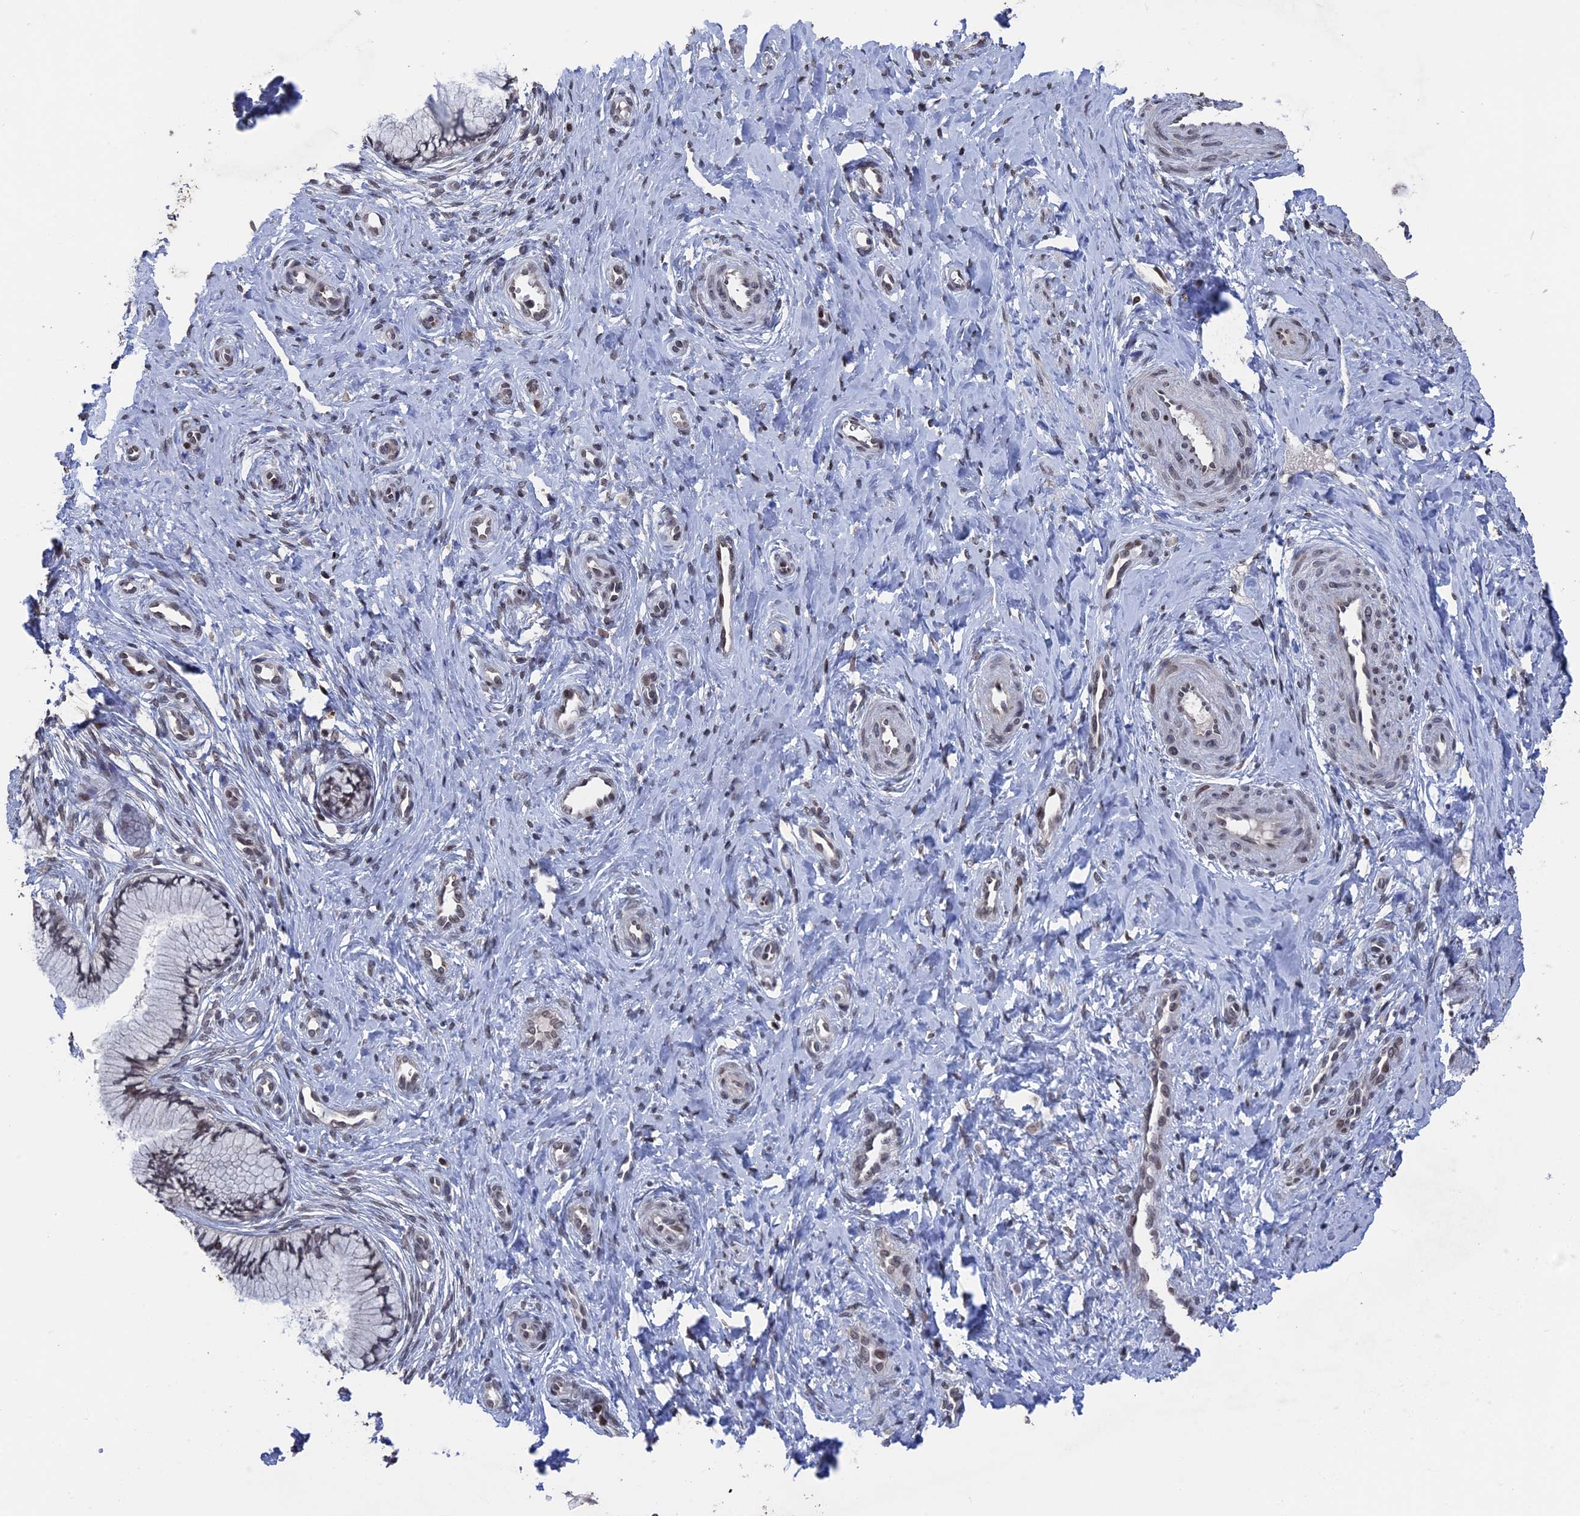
{"staining": {"intensity": "moderate", "quantity": "<25%", "location": "nuclear"}, "tissue": "cervix", "cell_type": "Glandular cells", "image_type": "normal", "snomed": [{"axis": "morphology", "description": "Normal tissue, NOS"}, {"axis": "topography", "description": "Cervix"}], "caption": "There is low levels of moderate nuclear positivity in glandular cells of normal cervix, as demonstrated by immunohistochemical staining (brown color).", "gene": "NR2C2AP", "patient": {"sex": "female", "age": 36}}